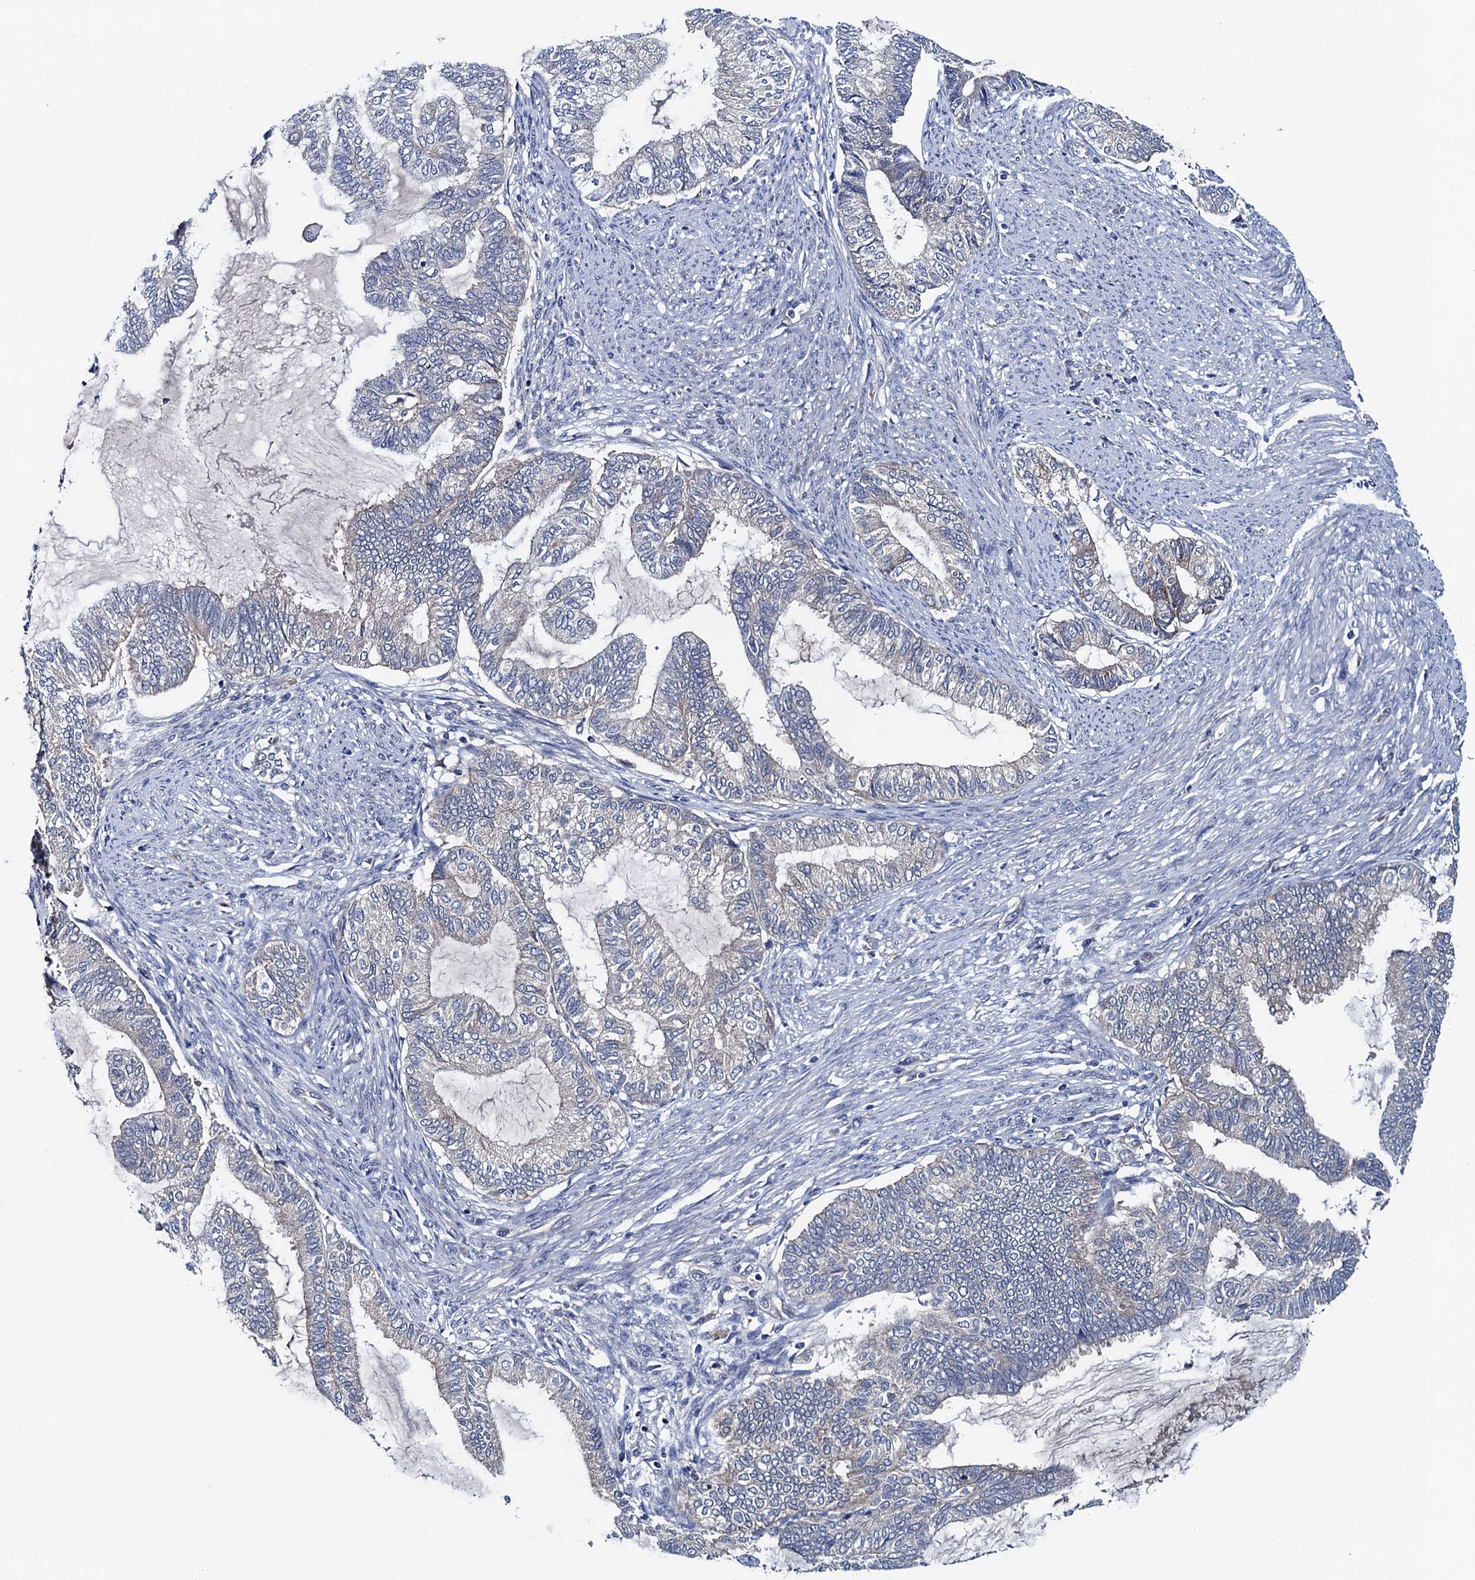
{"staining": {"intensity": "negative", "quantity": "none", "location": "none"}, "tissue": "endometrial cancer", "cell_type": "Tumor cells", "image_type": "cancer", "snomed": [{"axis": "morphology", "description": "Adenocarcinoma, NOS"}, {"axis": "topography", "description": "Endometrium"}], "caption": "Endometrial cancer (adenocarcinoma) stained for a protein using IHC exhibits no staining tumor cells.", "gene": "BLTP3B", "patient": {"sex": "female", "age": 86}}